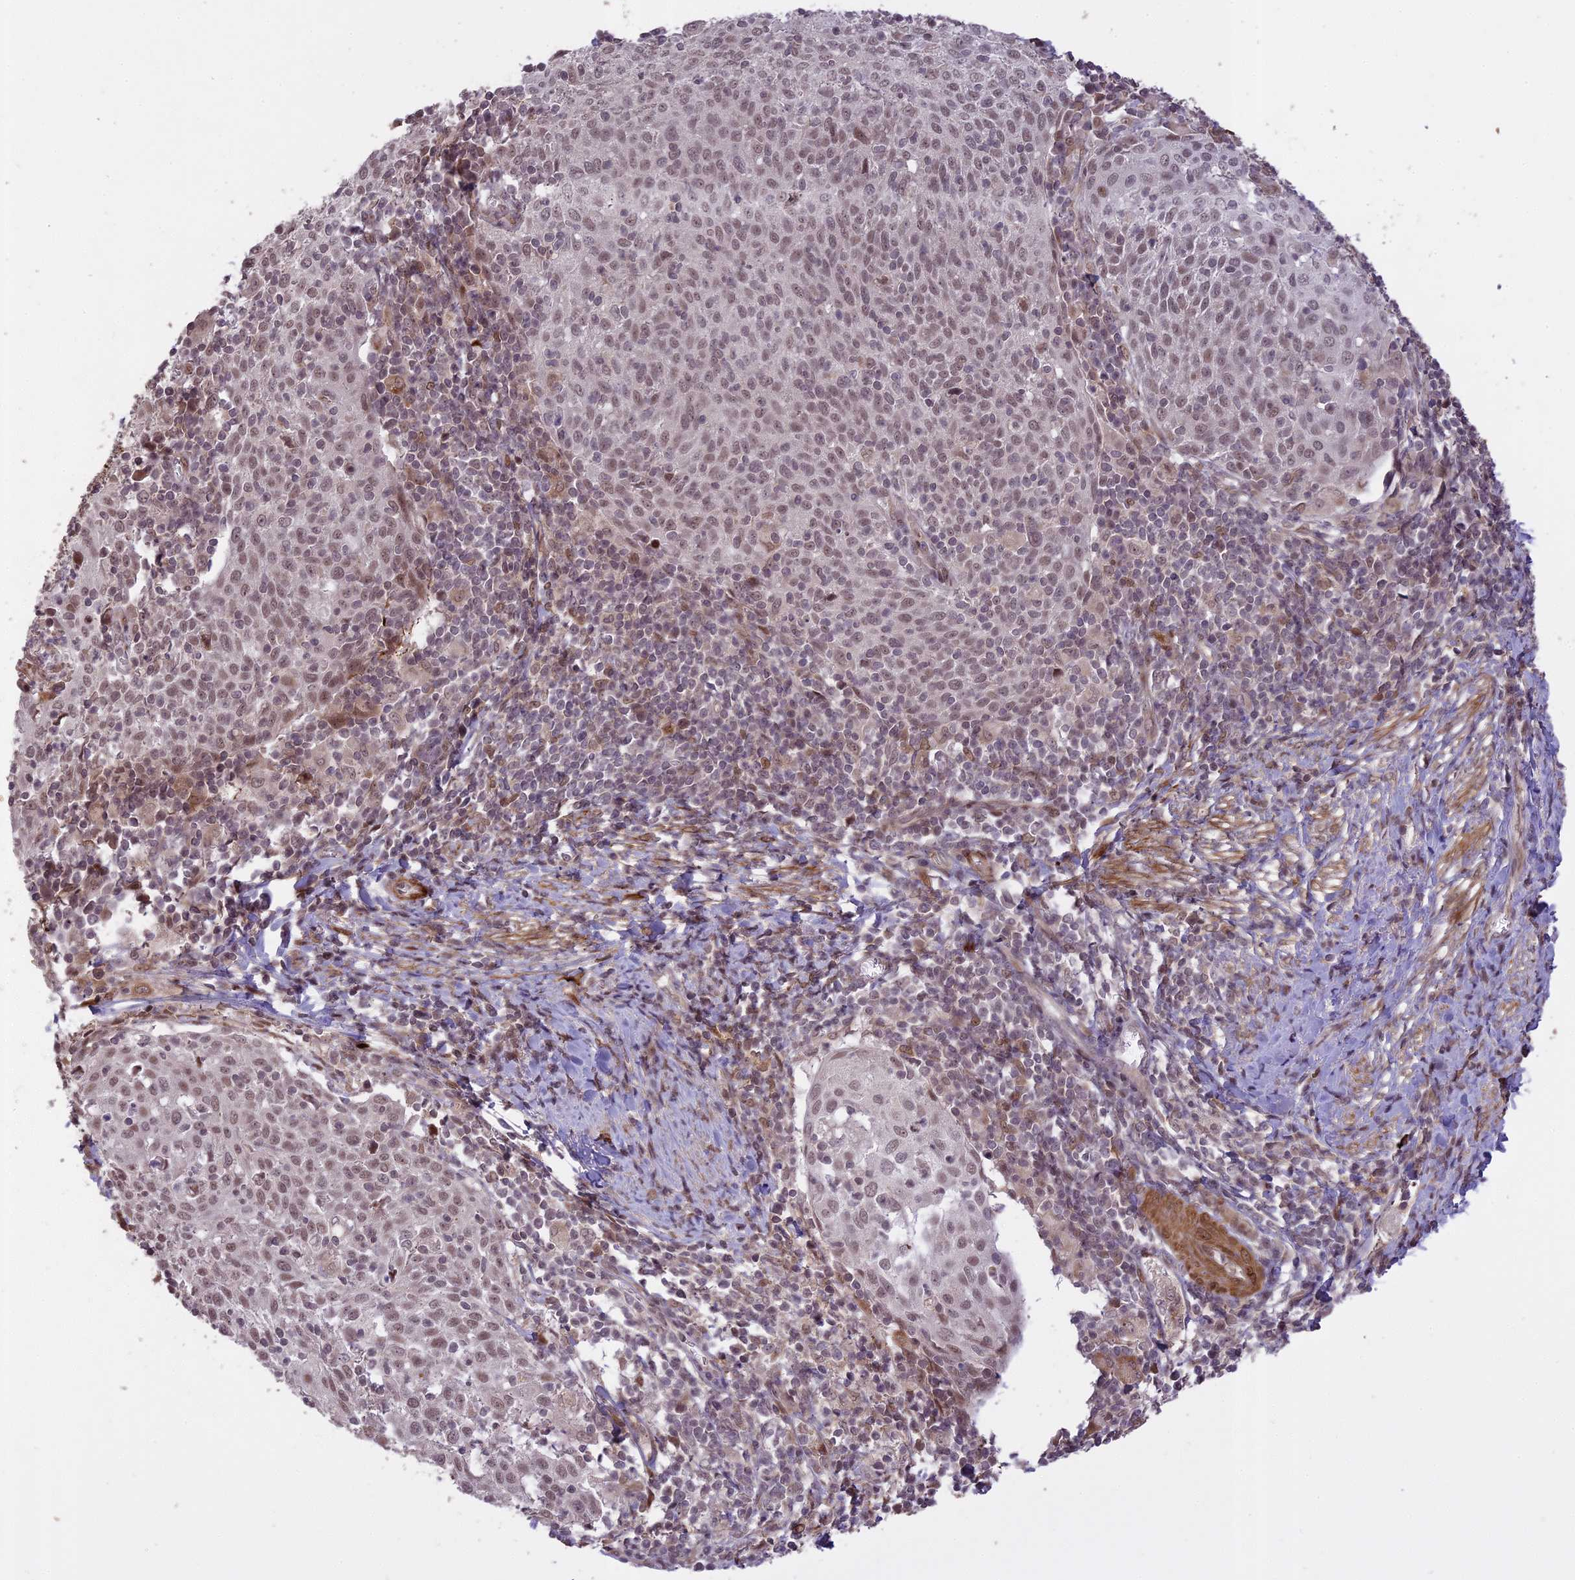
{"staining": {"intensity": "weak", "quantity": ">75%", "location": "nuclear"}, "tissue": "cervical cancer", "cell_type": "Tumor cells", "image_type": "cancer", "snomed": [{"axis": "morphology", "description": "Squamous cell carcinoma, NOS"}, {"axis": "topography", "description": "Cervix"}], "caption": "DAB (3,3'-diaminobenzidine) immunohistochemical staining of human cervical squamous cell carcinoma displays weak nuclear protein expression in about >75% of tumor cells.", "gene": "PRELID2", "patient": {"sex": "female", "age": 52}}